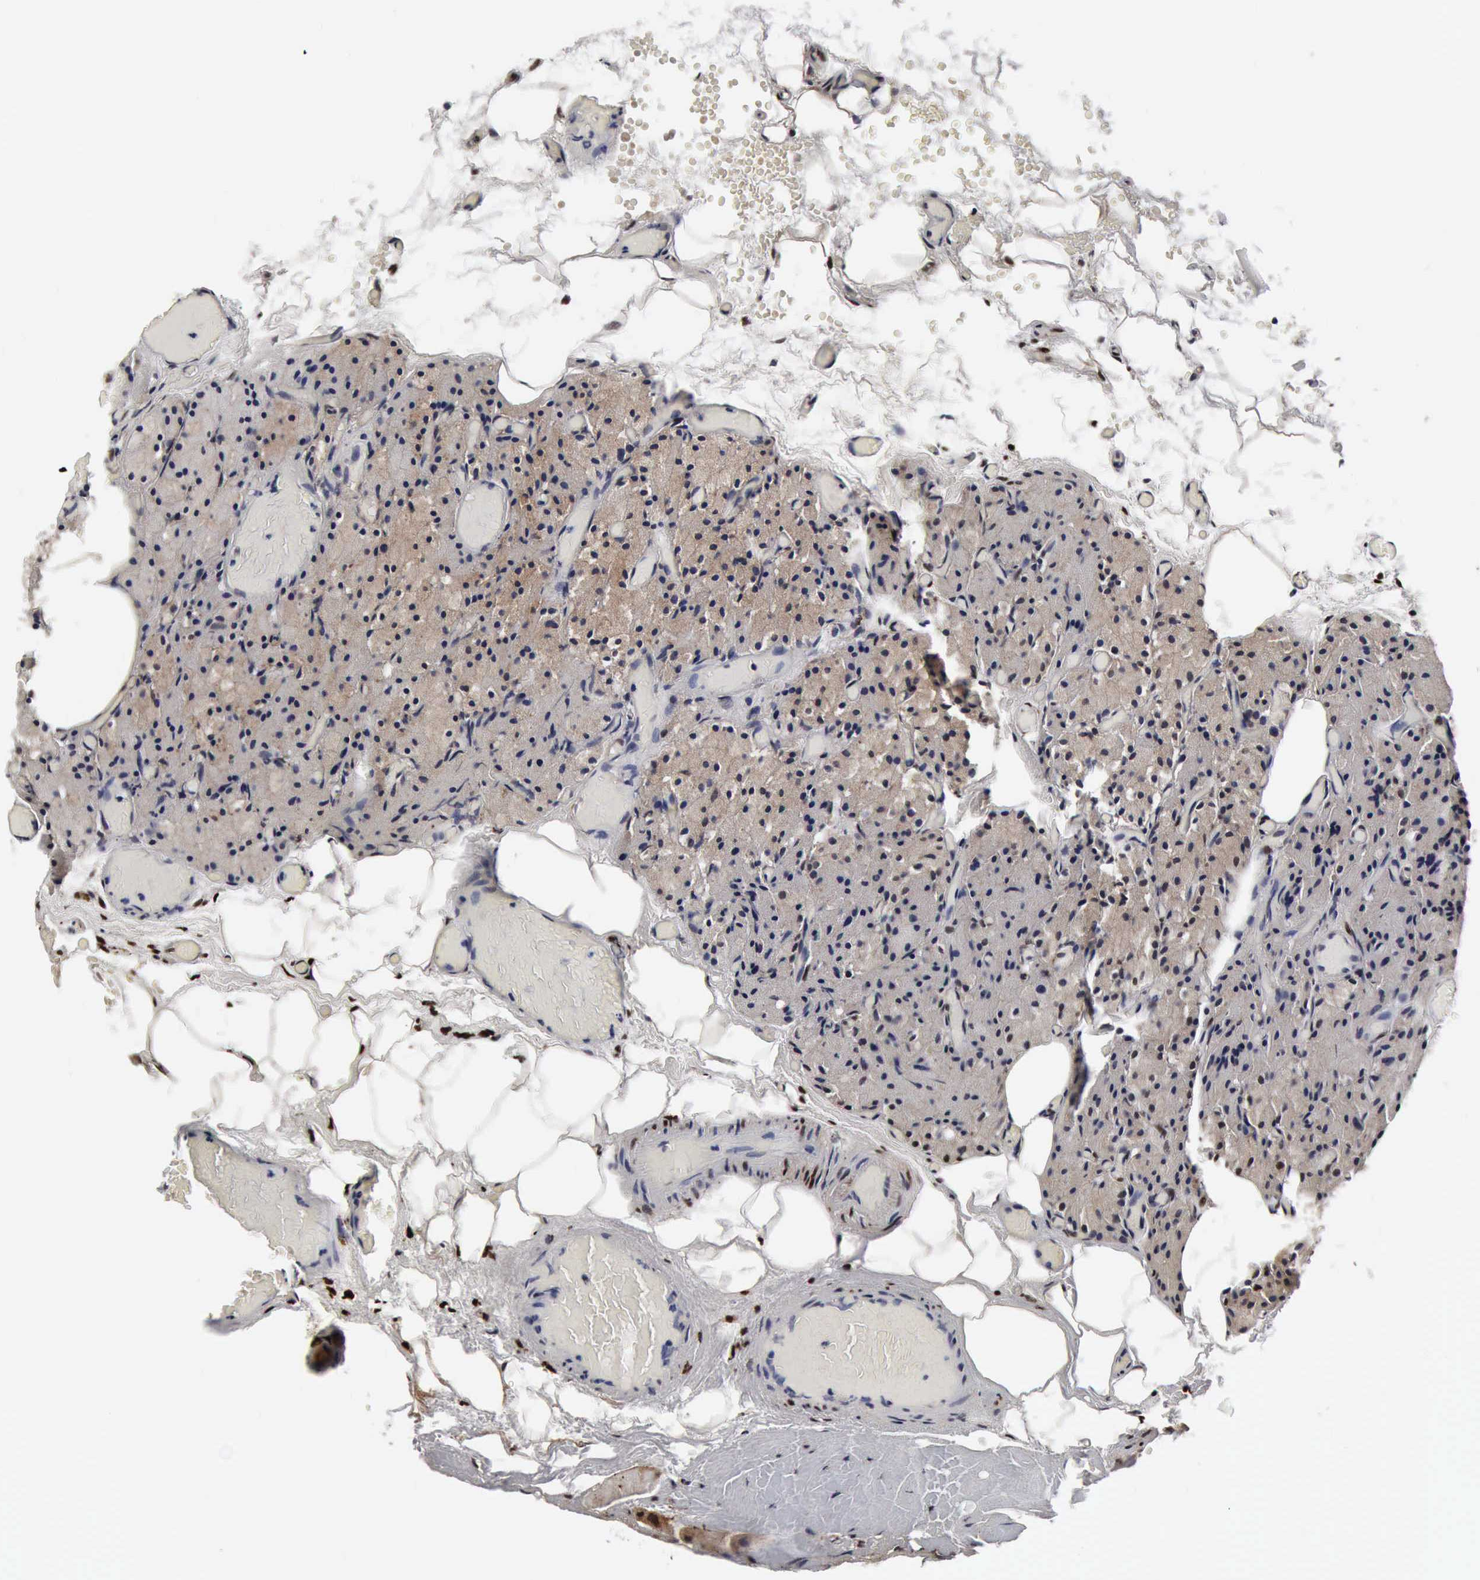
{"staining": {"intensity": "moderate", "quantity": "25%-75%", "location": "nuclear"}, "tissue": "parathyroid gland", "cell_type": "Glandular cells", "image_type": "normal", "snomed": [{"axis": "morphology", "description": "Normal tissue, NOS"}, {"axis": "topography", "description": "Skeletal muscle"}, {"axis": "topography", "description": "Parathyroid gland"}], "caption": "Protein staining by immunohistochemistry (IHC) exhibits moderate nuclear positivity in approximately 25%-75% of glandular cells in normal parathyroid gland.", "gene": "UBC", "patient": {"sex": "female", "age": 37}}